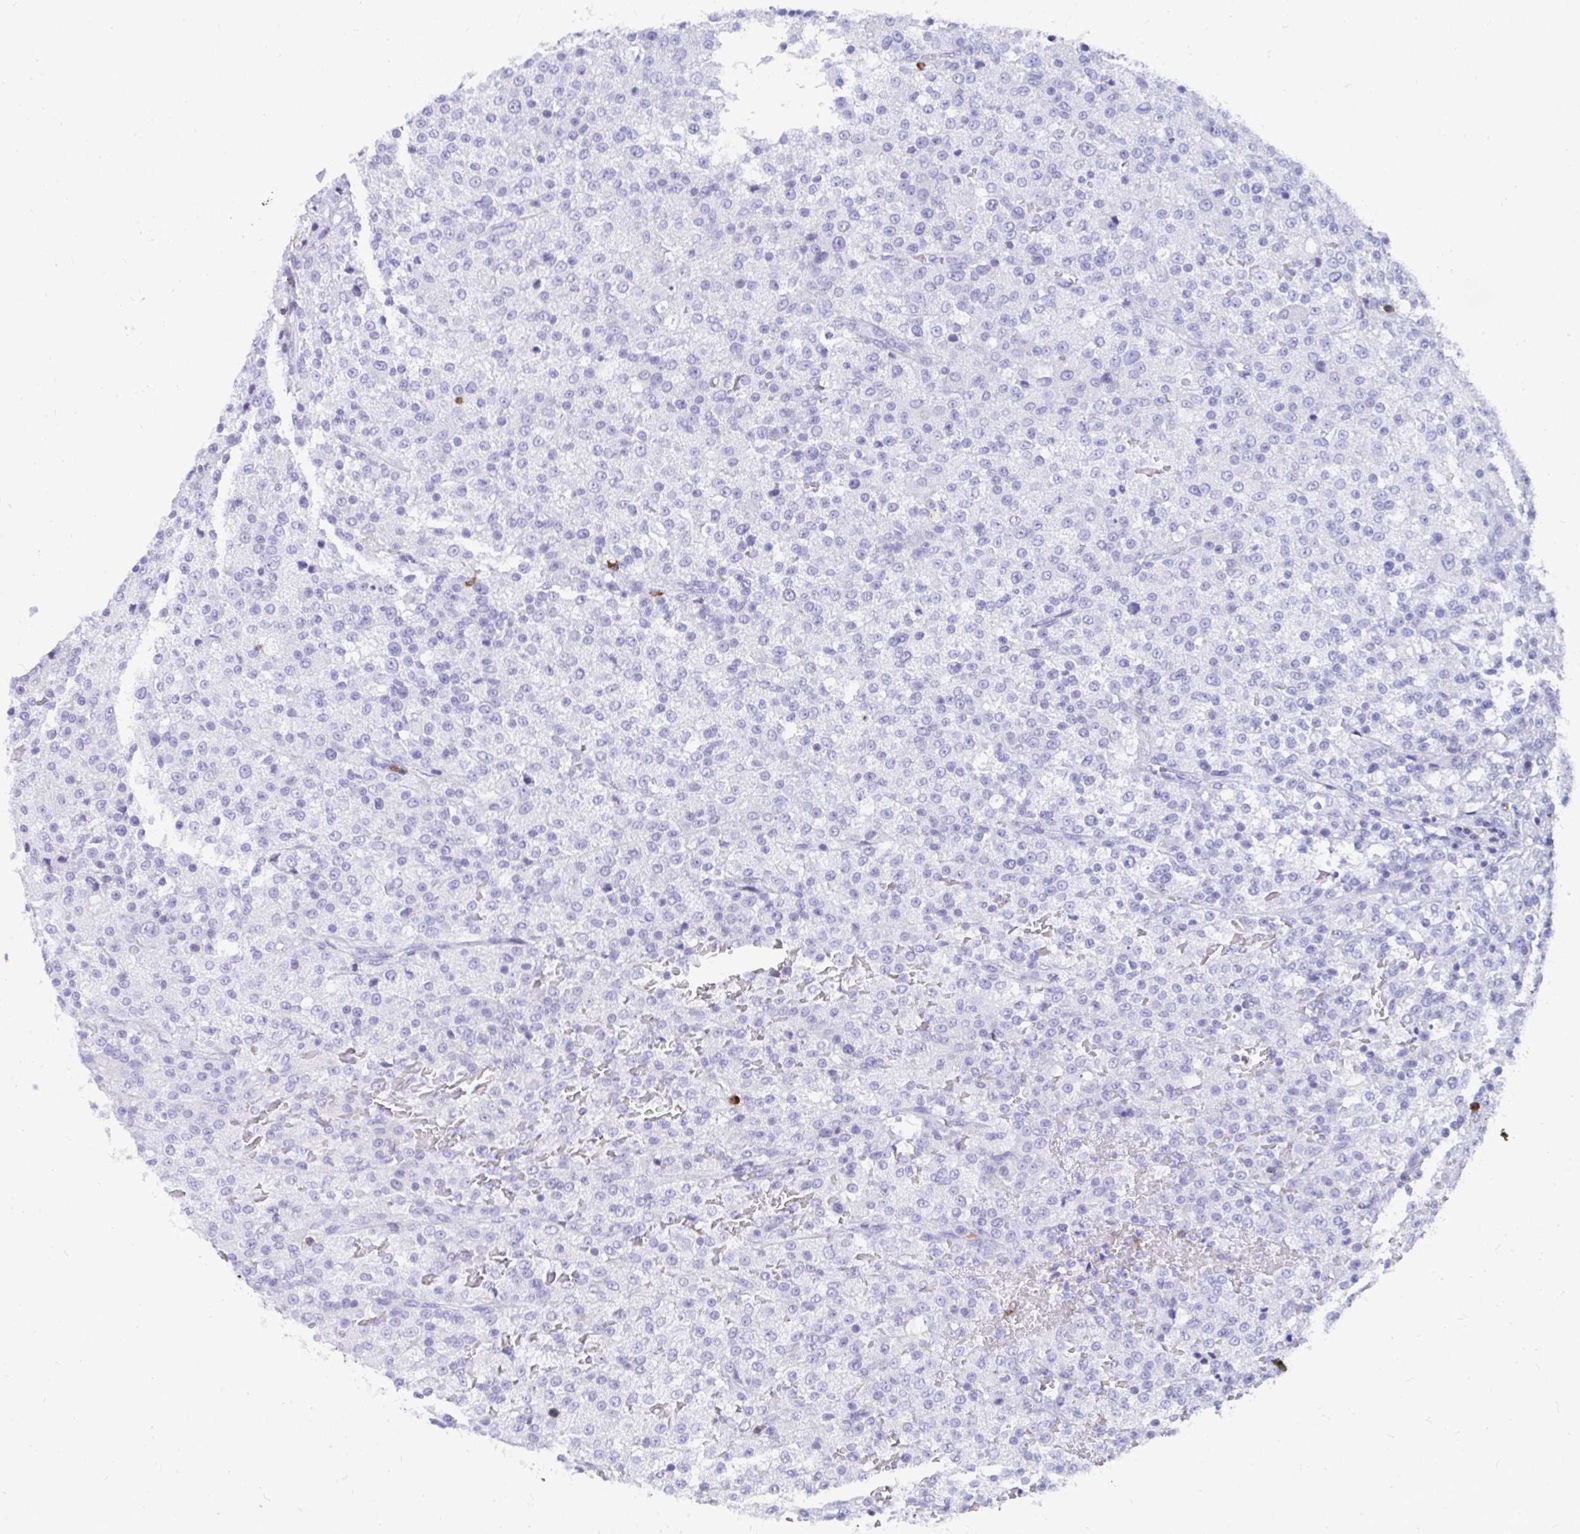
{"staining": {"intensity": "negative", "quantity": "none", "location": "none"}, "tissue": "testis cancer", "cell_type": "Tumor cells", "image_type": "cancer", "snomed": [{"axis": "morphology", "description": "Seminoma, NOS"}, {"axis": "topography", "description": "Testis"}], "caption": "Immunohistochemistry (IHC) photomicrograph of neoplastic tissue: human seminoma (testis) stained with DAB demonstrates no significant protein staining in tumor cells. The staining was performed using DAB (3,3'-diaminobenzidine) to visualize the protein expression in brown, while the nuclei were stained in blue with hematoxylin (Magnification: 20x).", "gene": "CD7", "patient": {"sex": "male", "age": 59}}